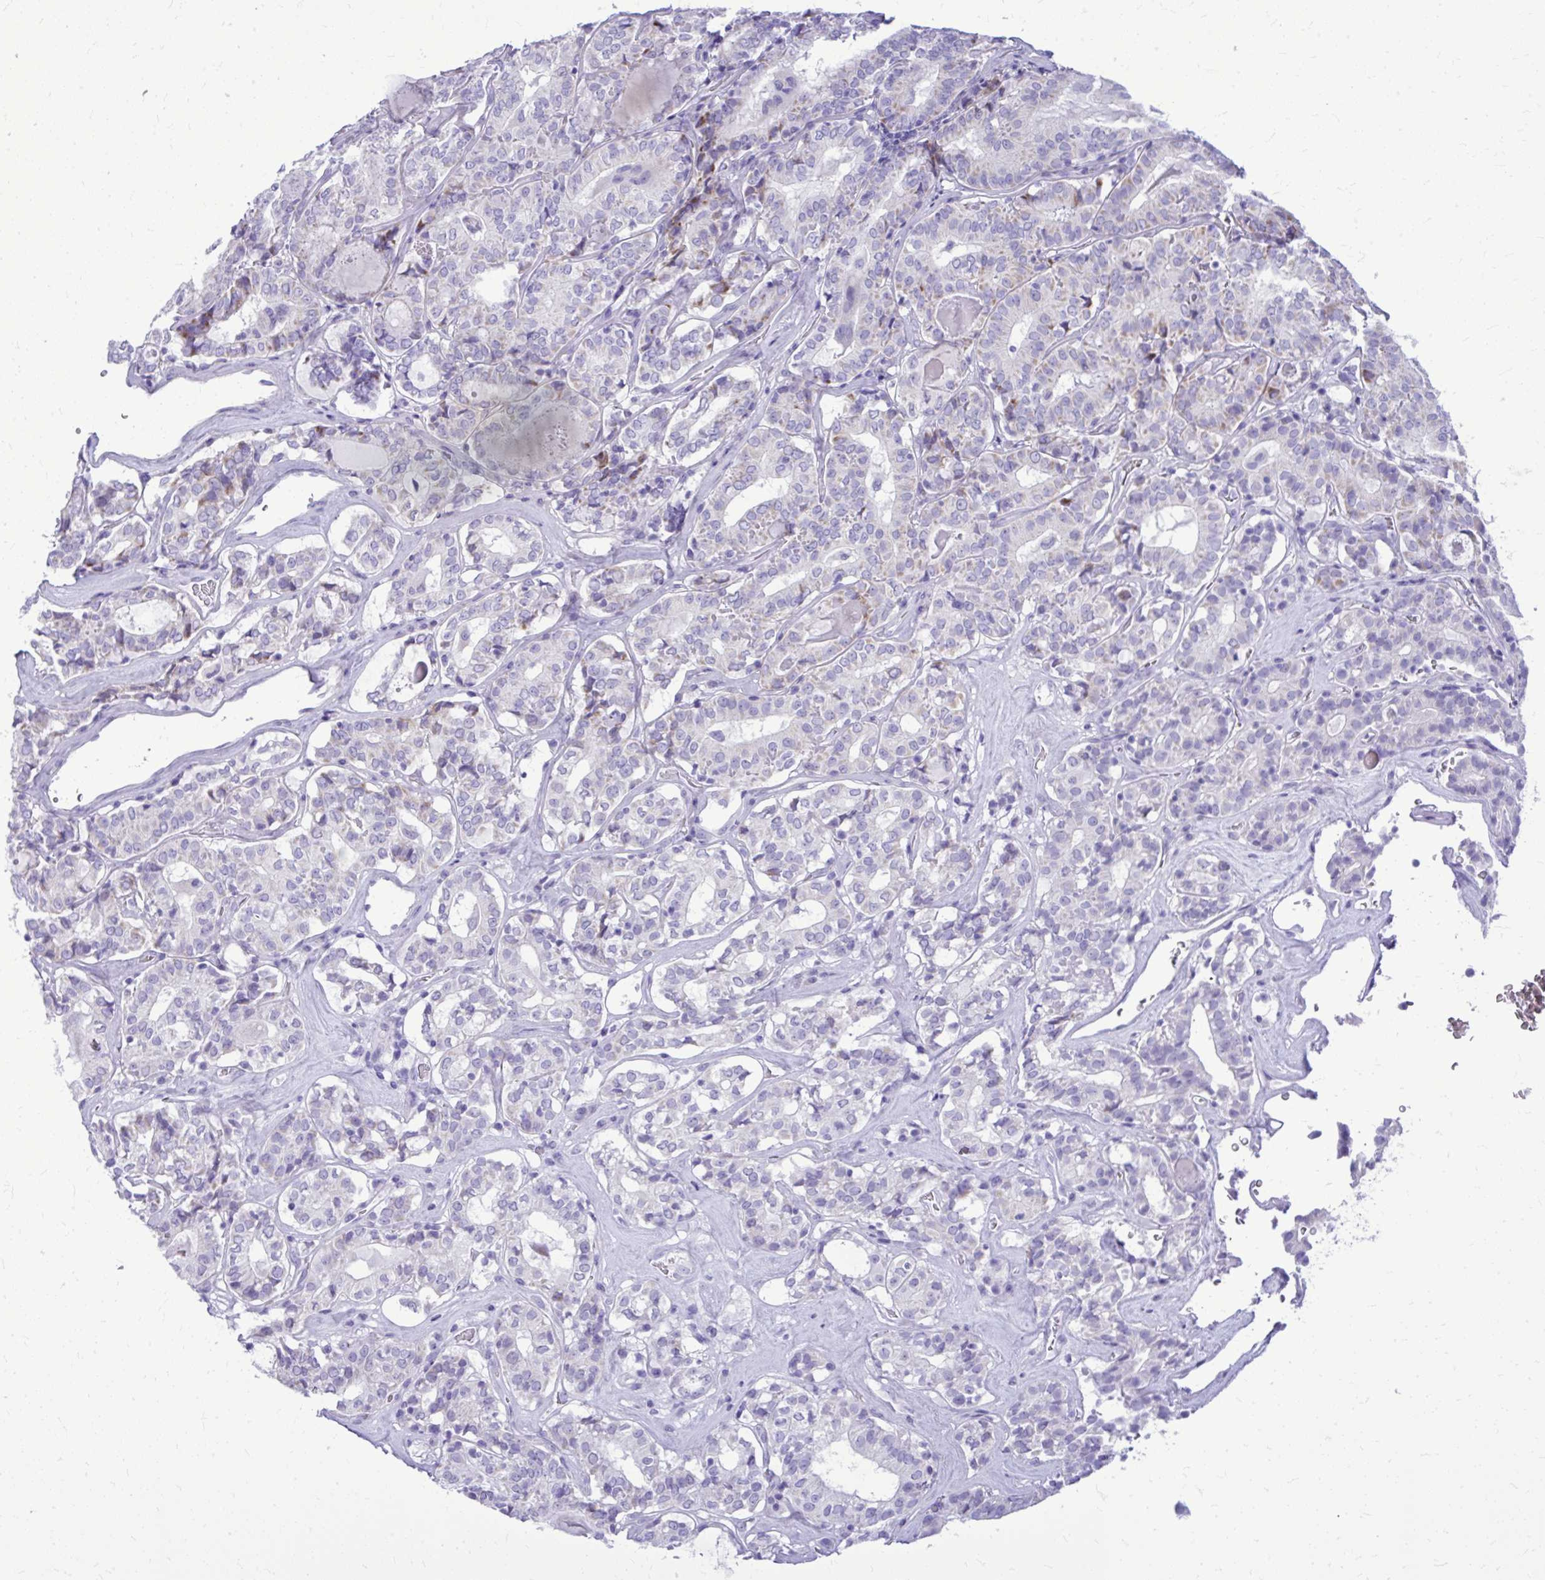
{"staining": {"intensity": "weak", "quantity": "<25%", "location": "cytoplasmic/membranous"}, "tissue": "thyroid cancer", "cell_type": "Tumor cells", "image_type": "cancer", "snomed": [{"axis": "morphology", "description": "Papillary adenocarcinoma, NOS"}, {"axis": "topography", "description": "Thyroid gland"}], "caption": "A photomicrograph of thyroid cancer stained for a protein reveals no brown staining in tumor cells. (Immunohistochemistry (ihc), brightfield microscopy, high magnification).", "gene": "BCL6B", "patient": {"sex": "female", "age": 72}}